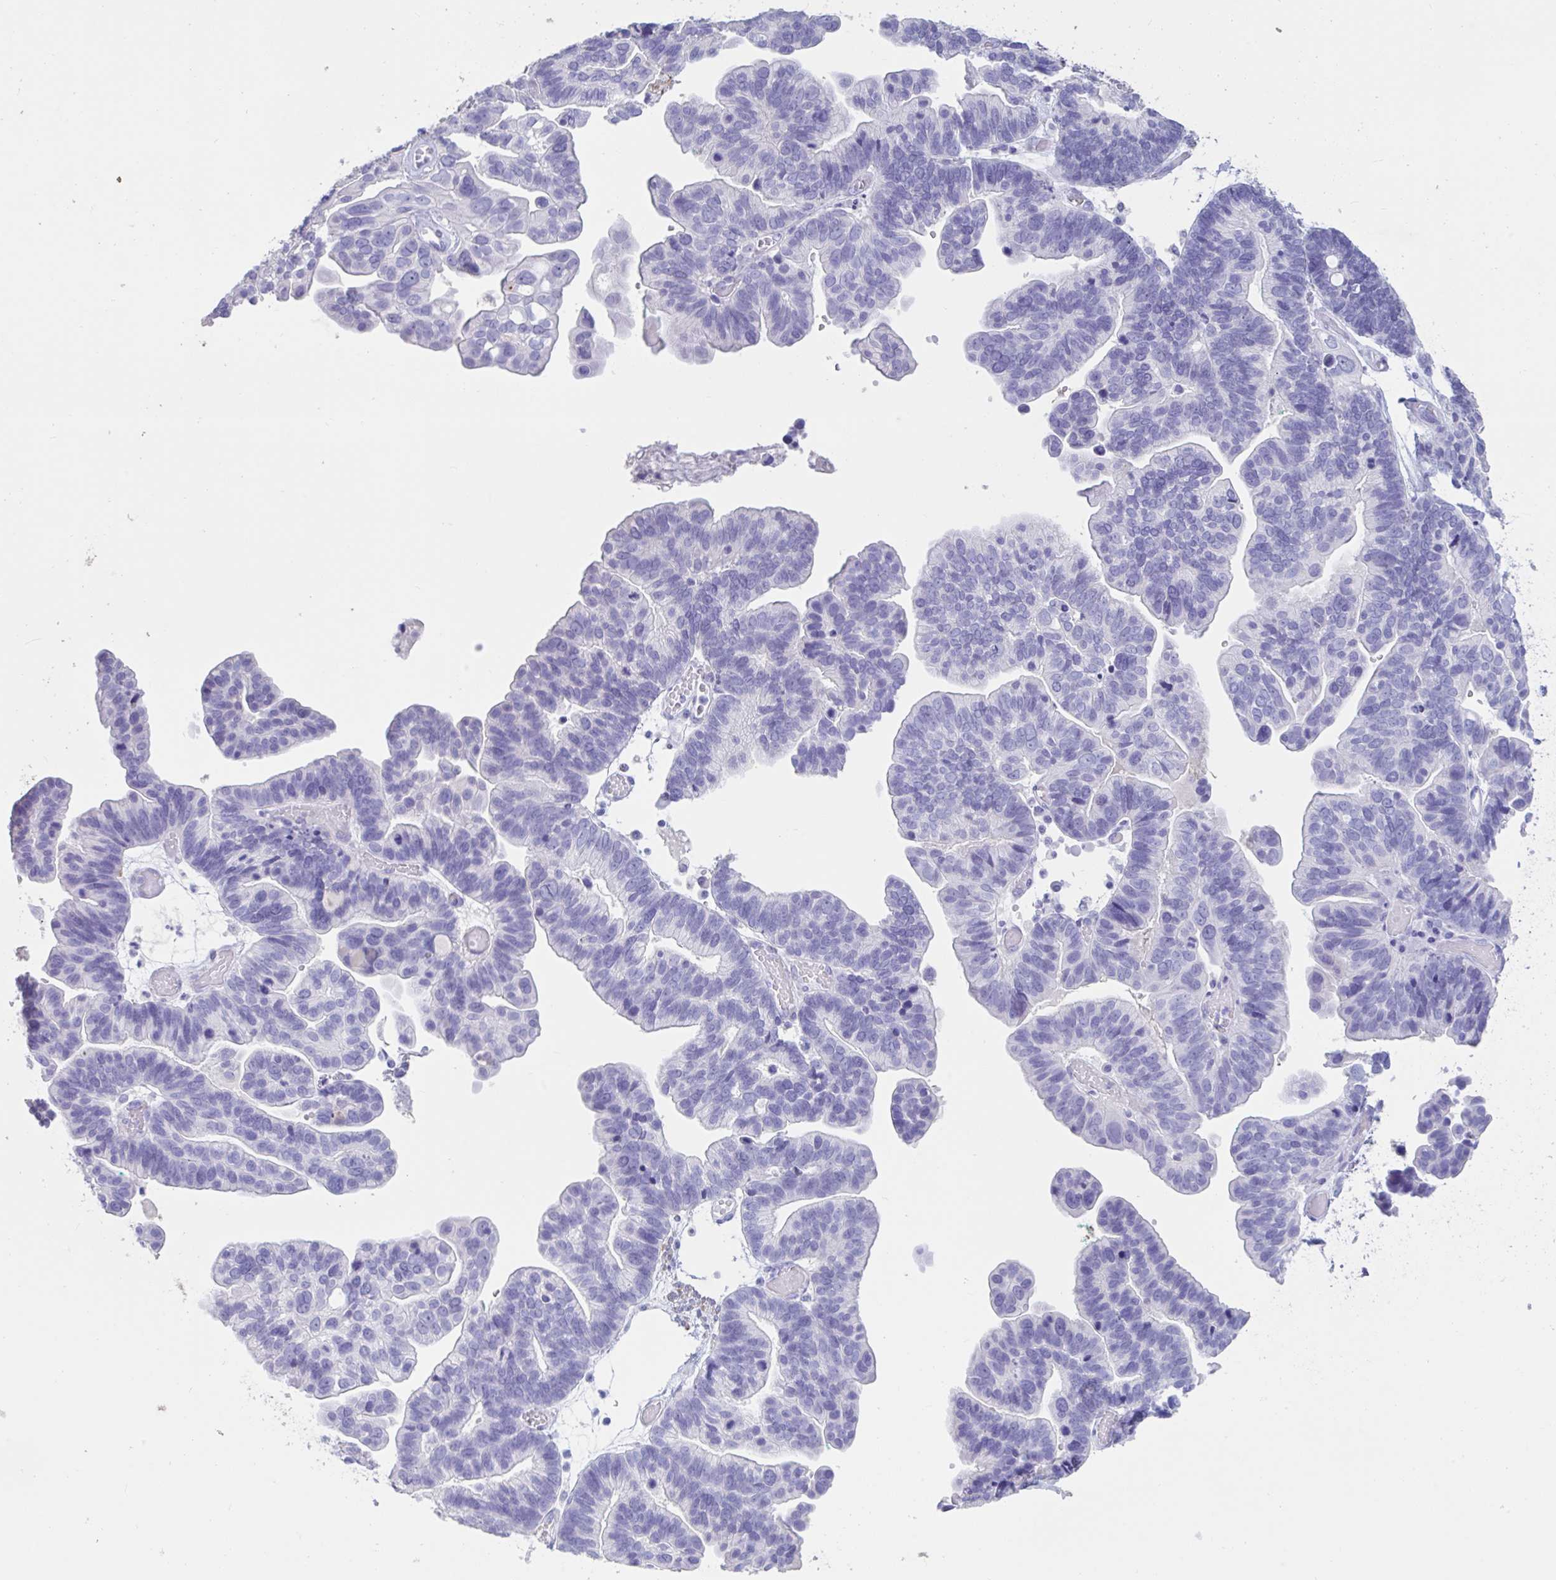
{"staining": {"intensity": "negative", "quantity": "none", "location": "none"}, "tissue": "ovarian cancer", "cell_type": "Tumor cells", "image_type": "cancer", "snomed": [{"axis": "morphology", "description": "Cystadenocarcinoma, serous, NOS"}, {"axis": "topography", "description": "Ovary"}], "caption": "This is an immunohistochemistry (IHC) micrograph of human ovarian serous cystadenocarcinoma. There is no positivity in tumor cells.", "gene": "TNNC1", "patient": {"sex": "female", "age": 56}}